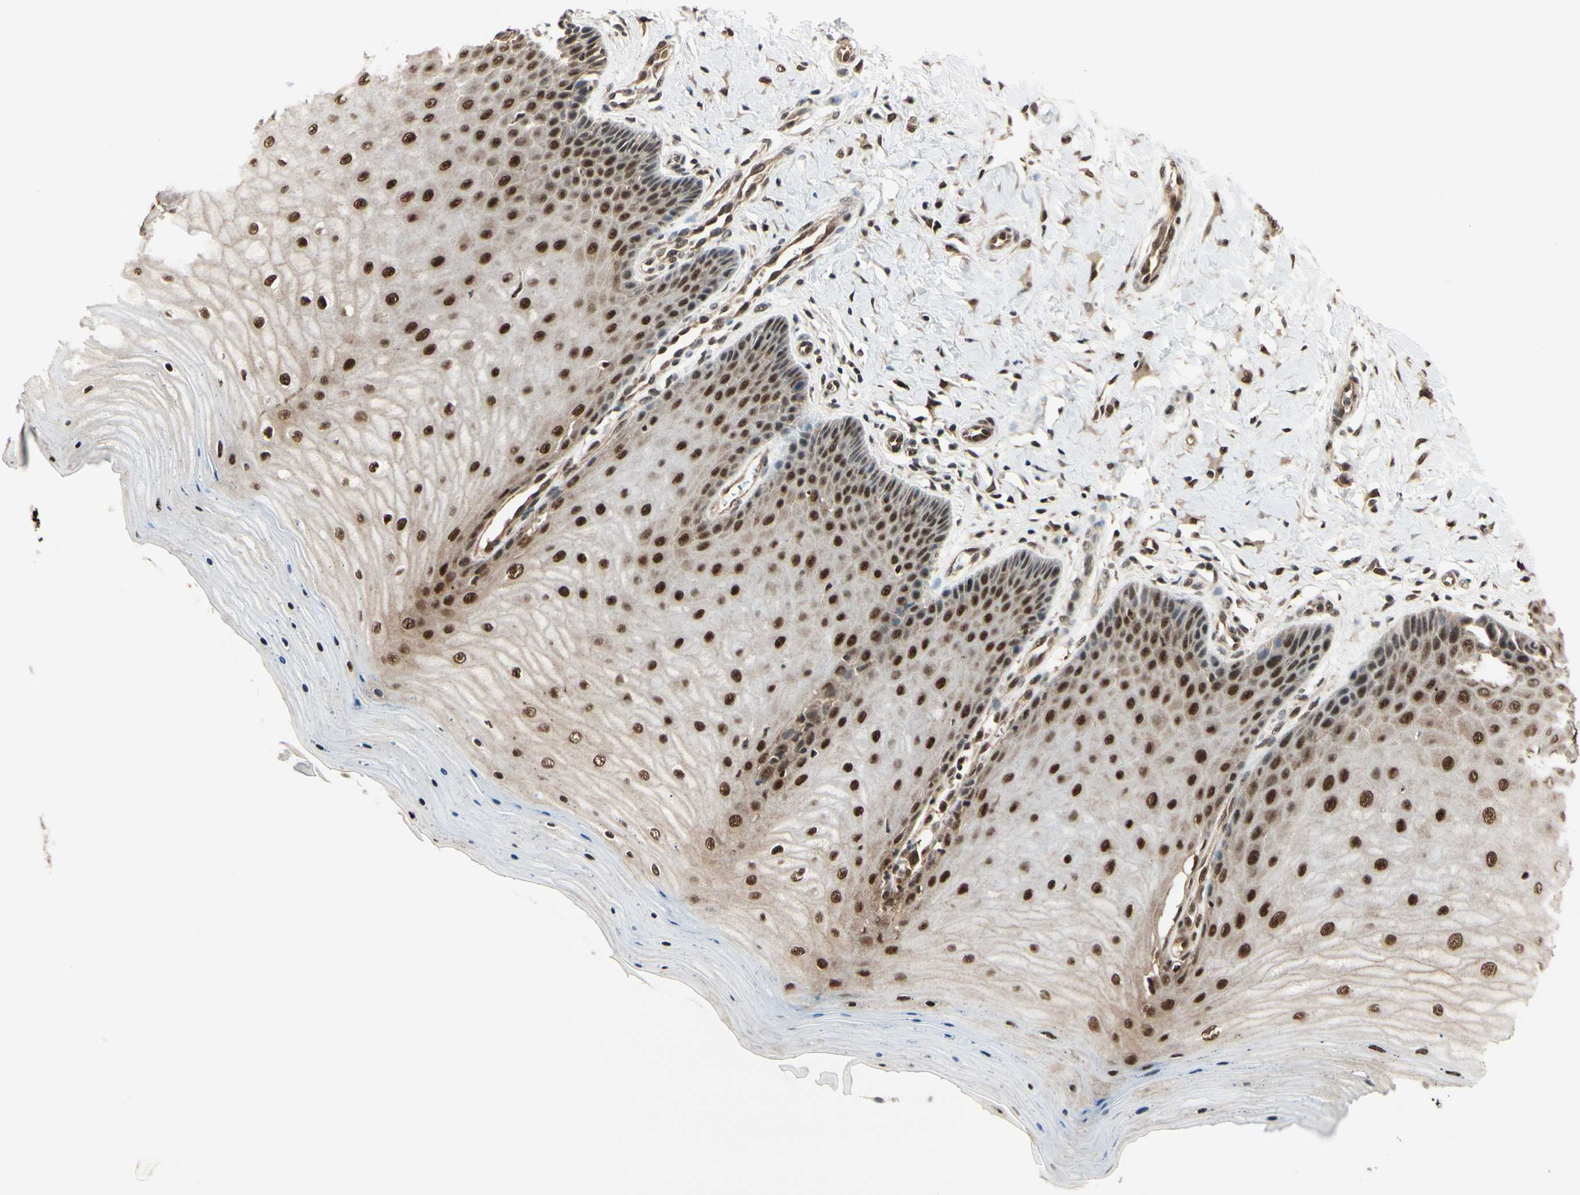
{"staining": {"intensity": "strong", "quantity": ">75%", "location": "cytoplasmic/membranous,nuclear"}, "tissue": "cervix", "cell_type": "Glandular cells", "image_type": "normal", "snomed": [{"axis": "morphology", "description": "Normal tissue, NOS"}, {"axis": "topography", "description": "Cervix"}], "caption": "Cervix stained with DAB (3,3'-diaminobenzidine) immunohistochemistry (IHC) shows high levels of strong cytoplasmic/membranous,nuclear staining in approximately >75% of glandular cells. Nuclei are stained in blue.", "gene": "HSF1", "patient": {"sex": "female", "age": 55}}